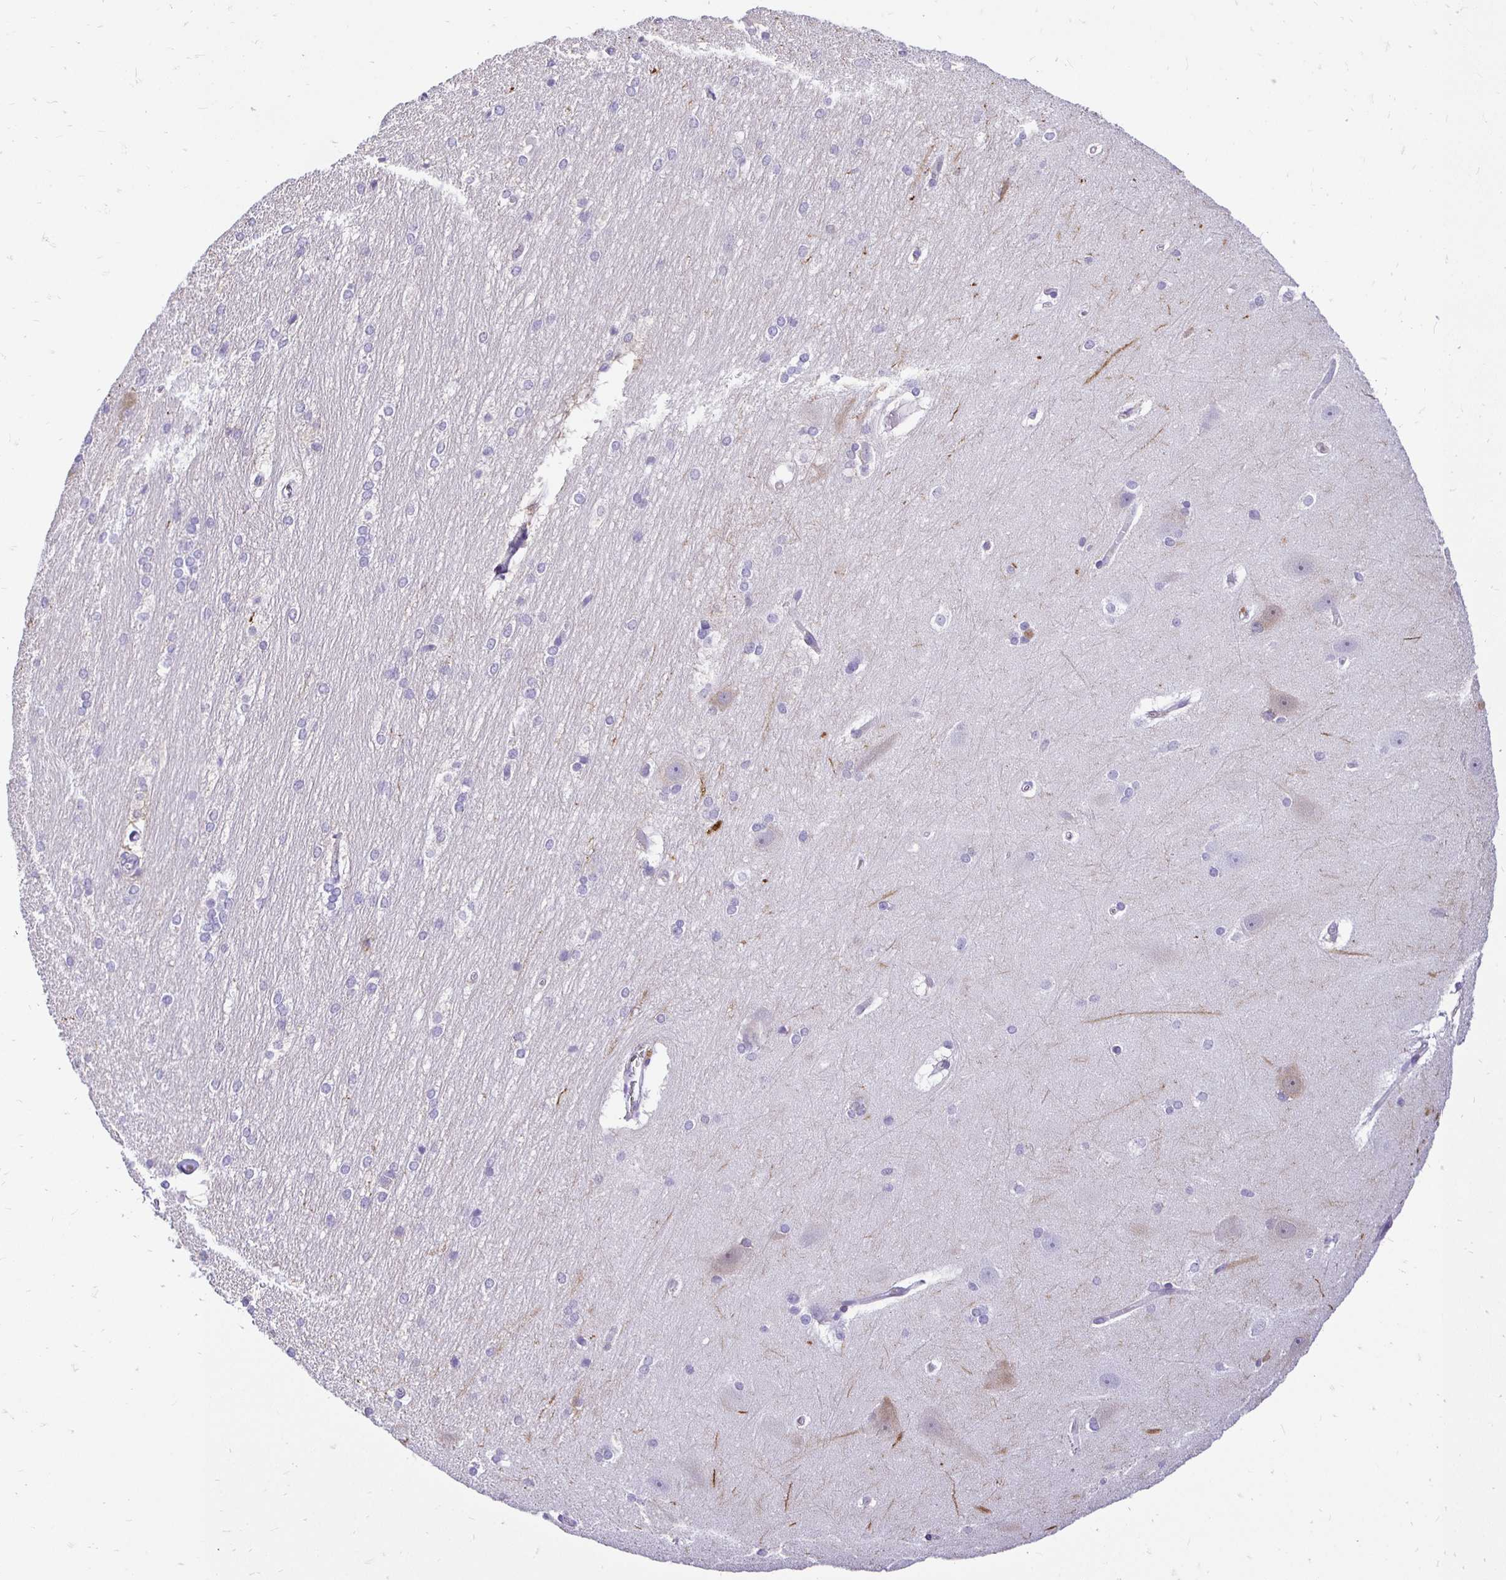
{"staining": {"intensity": "negative", "quantity": "none", "location": "none"}, "tissue": "hippocampus", "cell_type": "Glial cells", "image_type": "normal", "snomed": [{"axis": "morphology", "description": "Normal tissue, NOS"}, {"axis": "topography", "description": "Cerebral cortex"}, {"axis": "topography", "description": "Hippocampus"}], "caption": "High magnification brightfield microscopy of benign hippocampus stained with DAB (3,3'-diaminobenzidine) (brown) and counterstained with hematoxylin (blue): glial cells show no significant staining.", "gene": "TAF1D", "patient": {"sex": "female", "age": 19}}